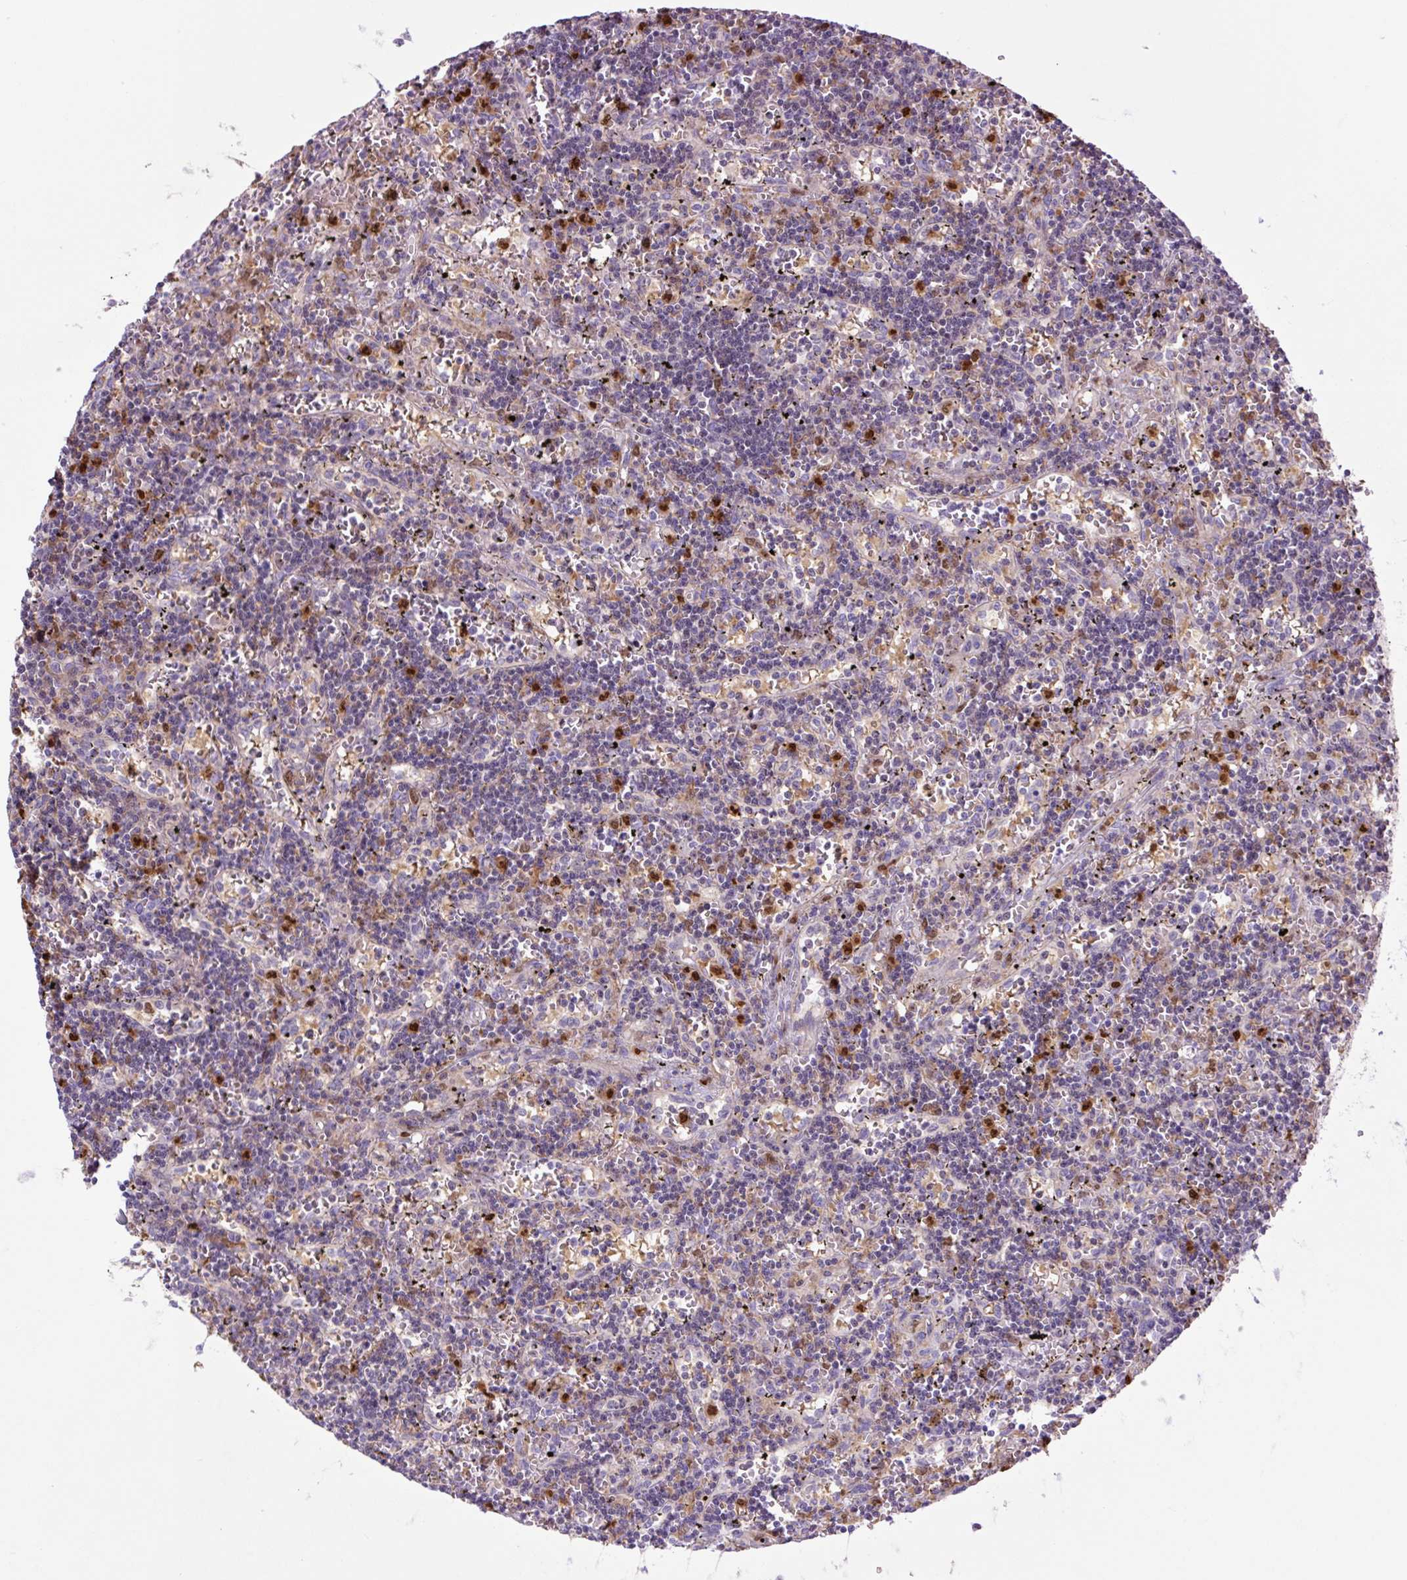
{"staining": {"intensity": "negative", "quantity": "none", "location": "none"}, "tissue": "lymphoma", "cell_type": "Tumor cells", "image_type": "cancer", "snomed": [{"axis": "morphology", "description": "Malignant lymphoma, non-Hodgkin's type, Low grade"}, {"axis": "topography", "description": "Spleen"}], "caption": "High magnification brightfield microscopy of lymphoma stained with DAB (3,3'-diaminobenzidine) (brown) and counterstained with hematoxylin (blue): tumor cells show no significant positivity. (DAB IHC visualized using brightfield microscopy, high magnification).", "gene": "SPI1", "patient": {"sex": "male", "age": 60}}